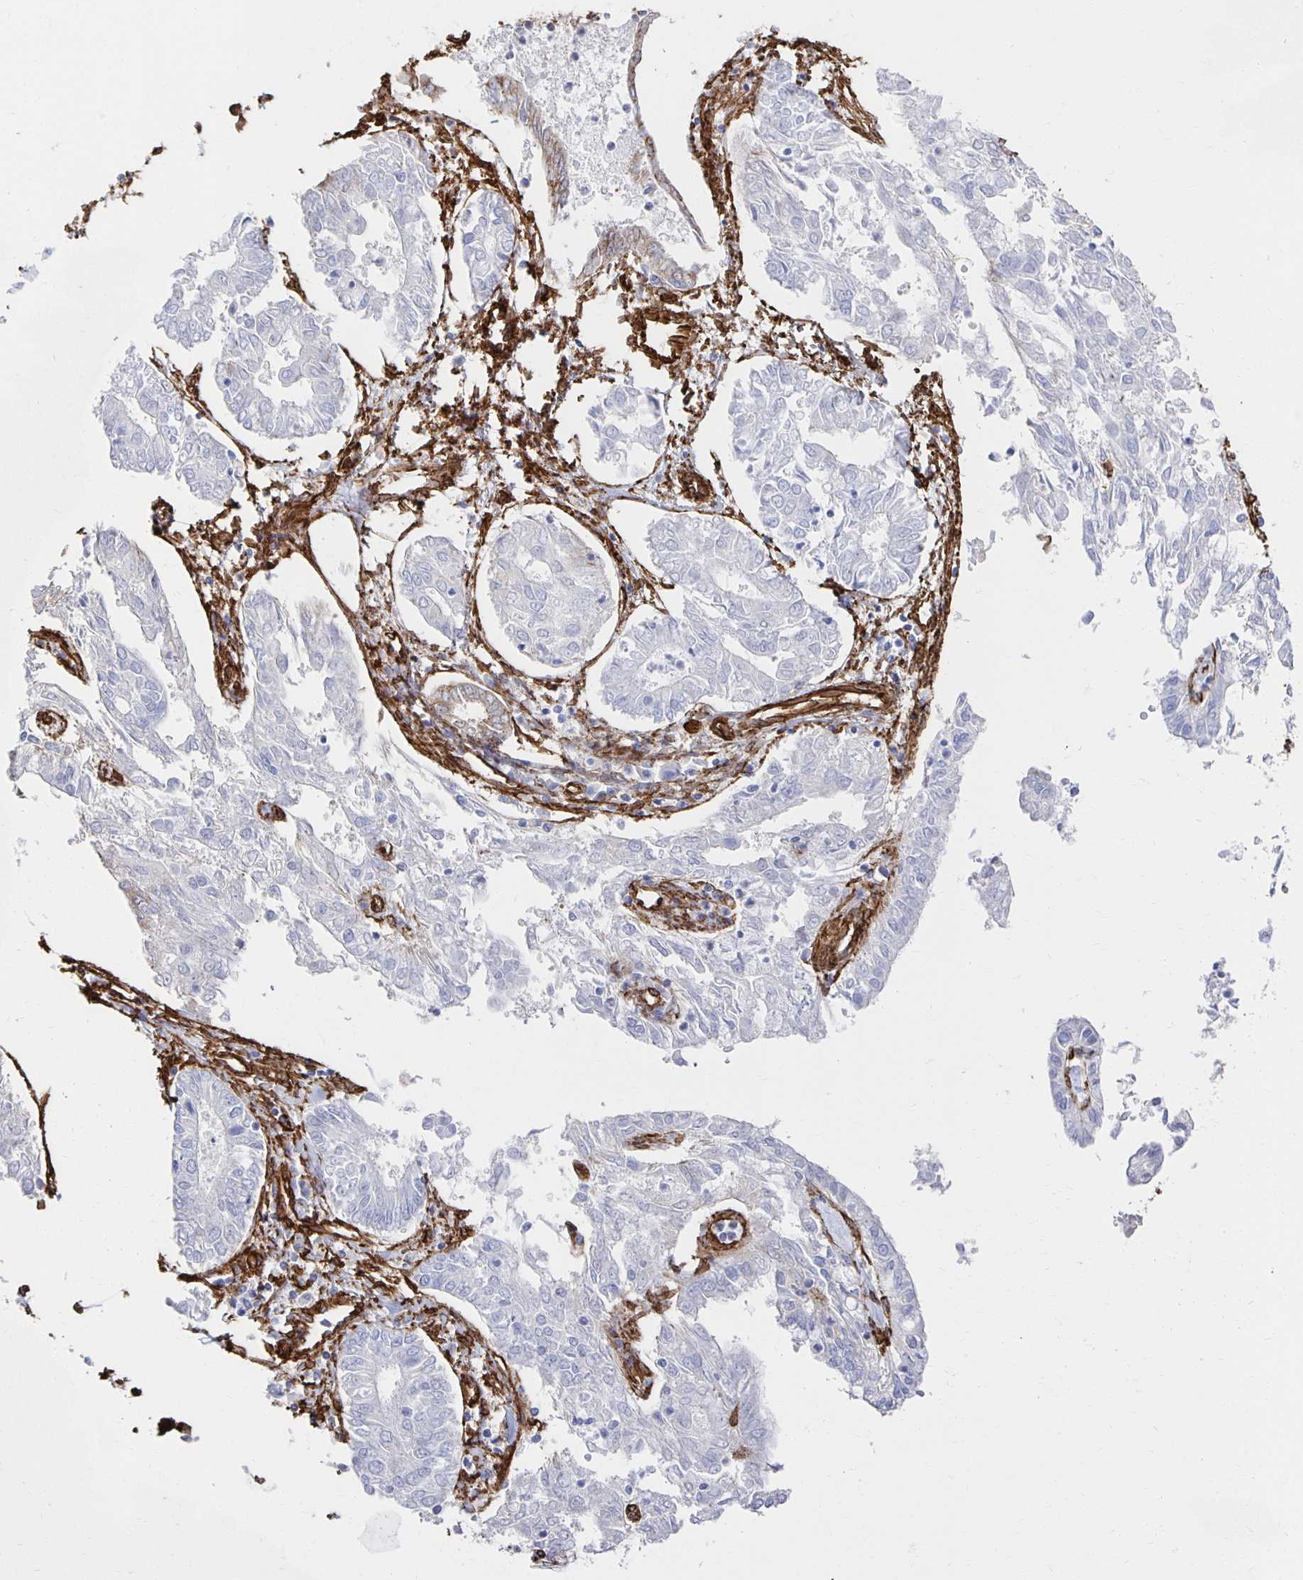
{"staining": {"intensity": "negative", "quantity": "none", "location": "none"}, "tissue": "endometrial cancer", "cell_type": "Tumor cells", "image_type": "cancer", "snomed": [{"axis": "morphology", "description": "Adenocarcinoma, NOS"}, {"axis": "topography", "description": "Endometrium"}], "caption": "Adenocarcinoma (endometrial) was stained to show a protein in brown. There is no significant expression in tumor cells.", "gene": "VIPR2", "patient": {"sex": "female", "age": 68}}